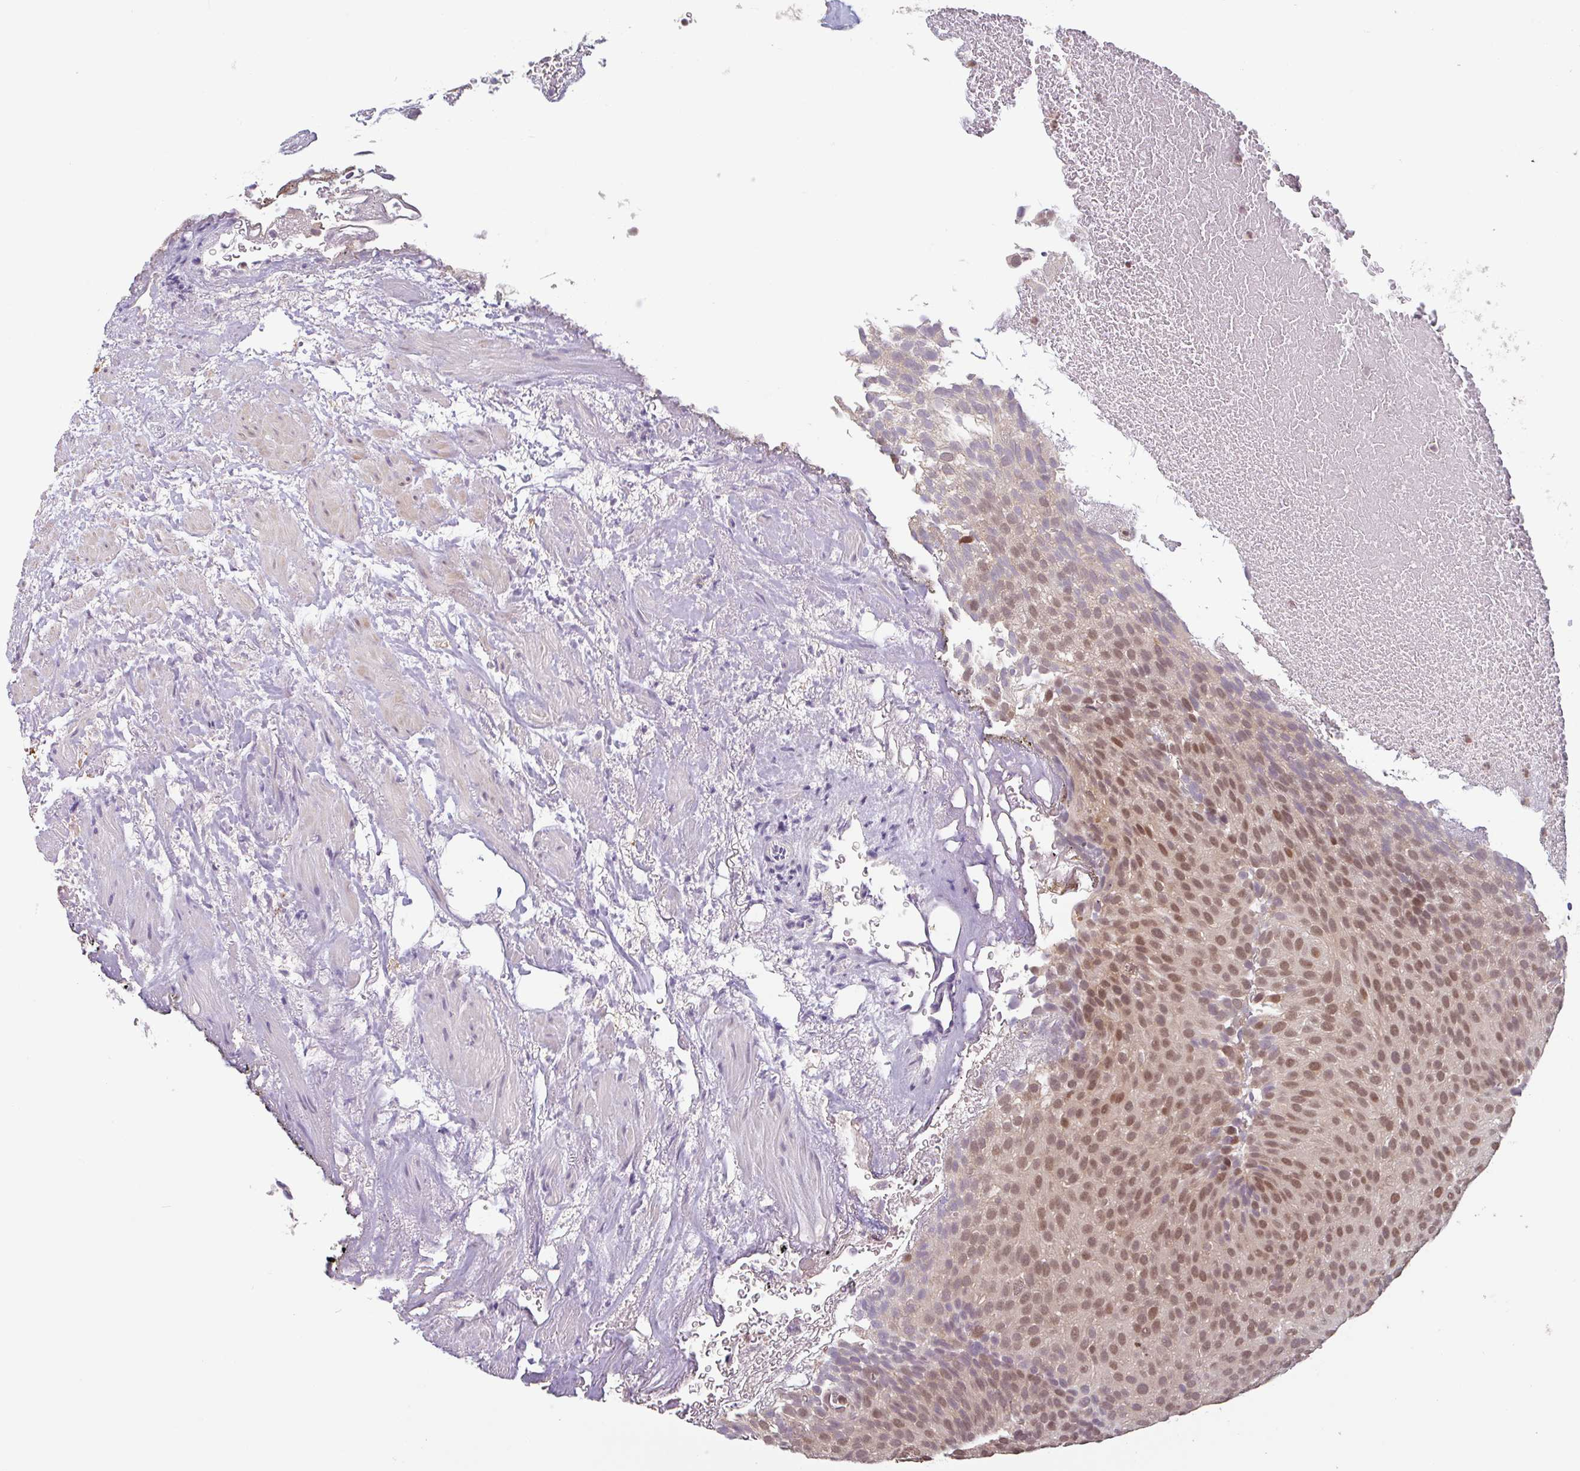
{"staining": {"intensity": "moderate", "quantity": ">75%", "location": "nuclear"}, "tissue": "urothelial cancer", "cell_type": "Tumor cells", "image_type": "cancer", "snomed": [{"axis": "morphology", "description": "Urothelial carcinoma, Low grade"}, {"axis": "topography", "description": "Urinary bladder"}], "caption": "Urothelial cancer stained with DAB (3,3'-diaminobenzidine) IHC shows medium levels of moderate nuclear expression in about >75% of tumor cells.", "gene": "DR1", "patient": {"sex": "male", "age": 78}}